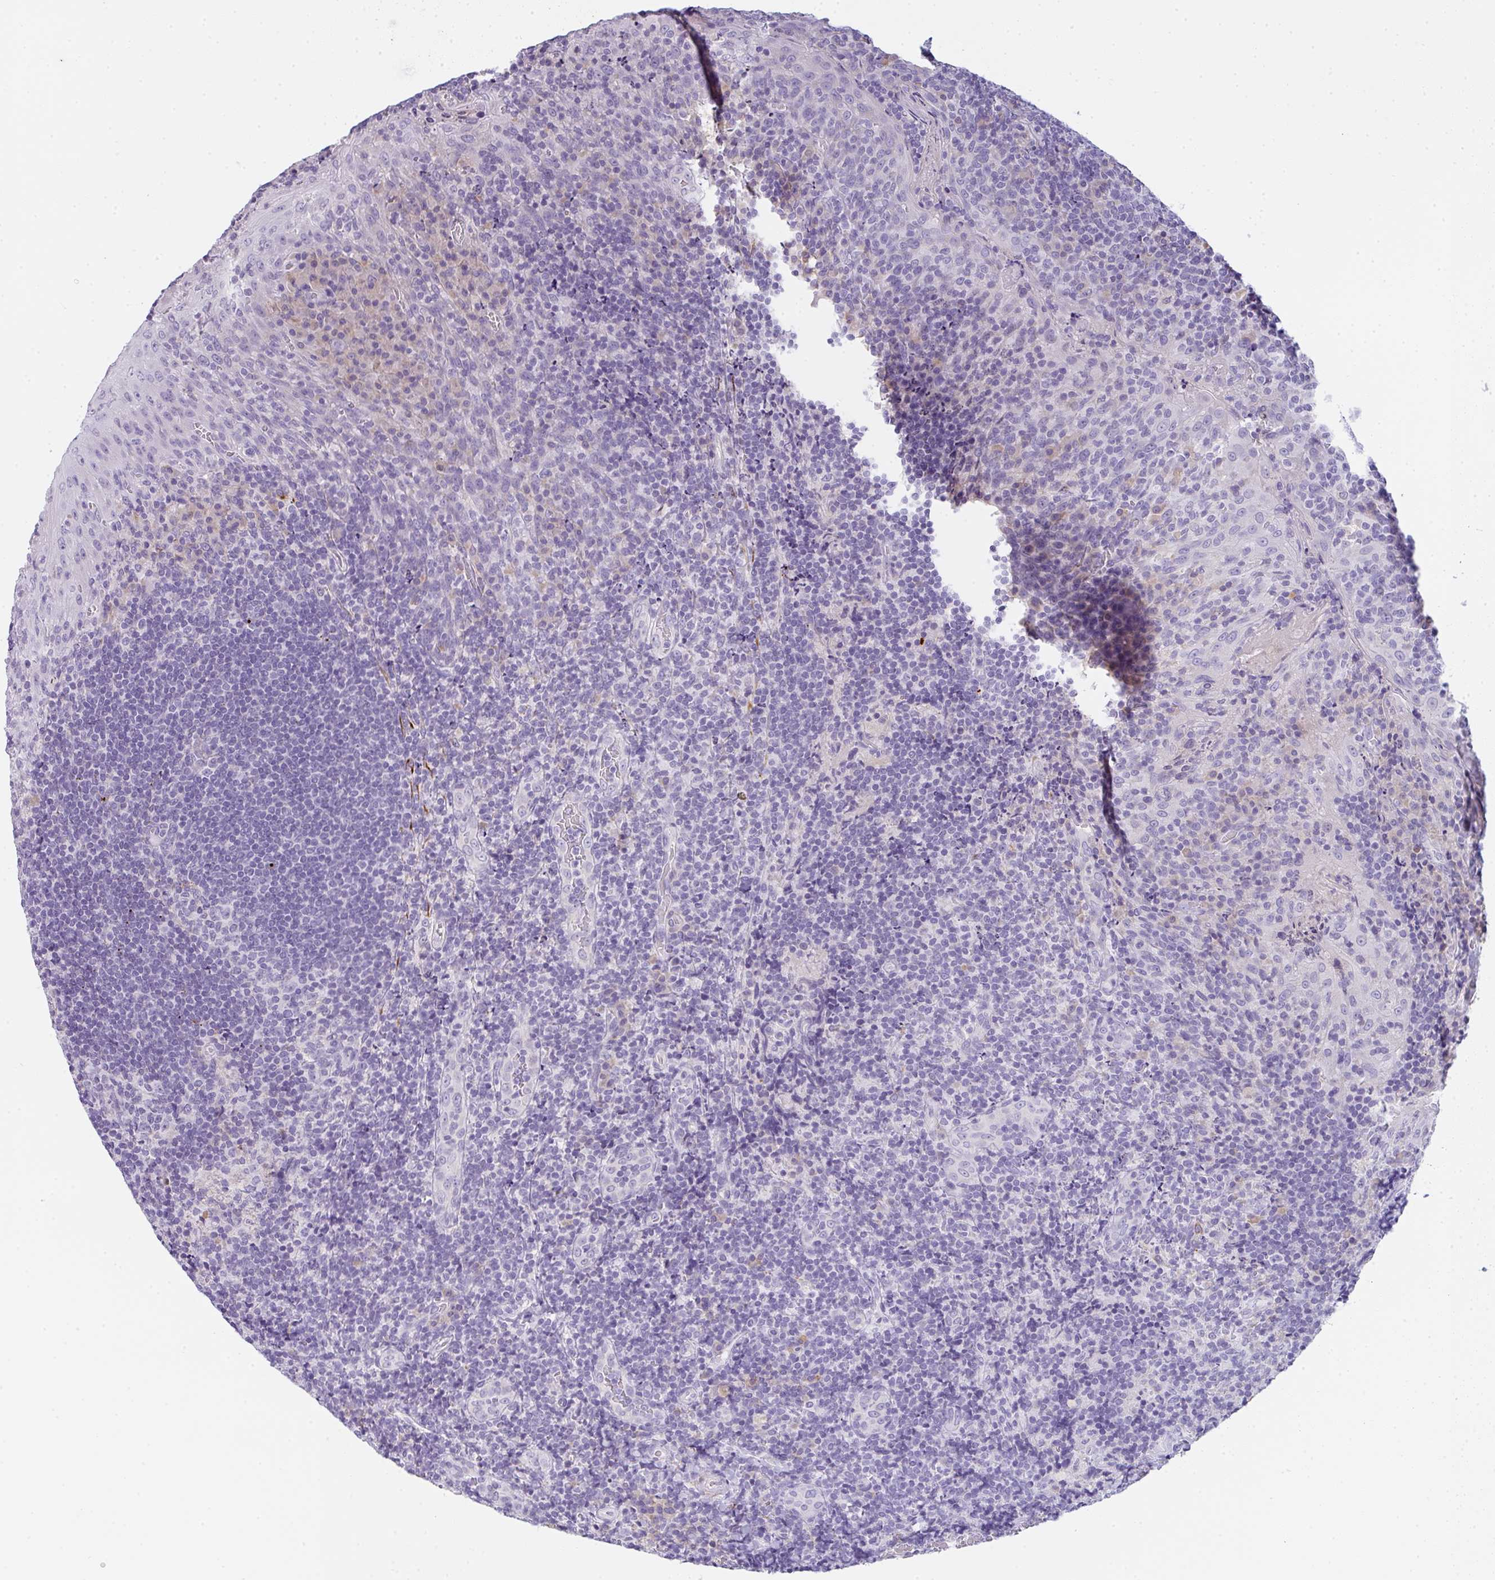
{"staining": {"intensity": "negative", "quantity": "none", "location": "none"}, "tissue": "tonsil", "cell_type": "Germinal center cells", "image_type": "normal", "snomed": [{"axis": "morphology", "description": "Normal tissue, NOS"}, {"axis": "topography", "description": "Tonsil"}], "caption": "High magnification brightfield microscopy of benign tonsil stained with DAB (brown) and counterstained with hematoxylin (blue): germinal center cells show no significant staining.", "gene": "COX7B", "patient": {"sex": "male", "age": 17}}